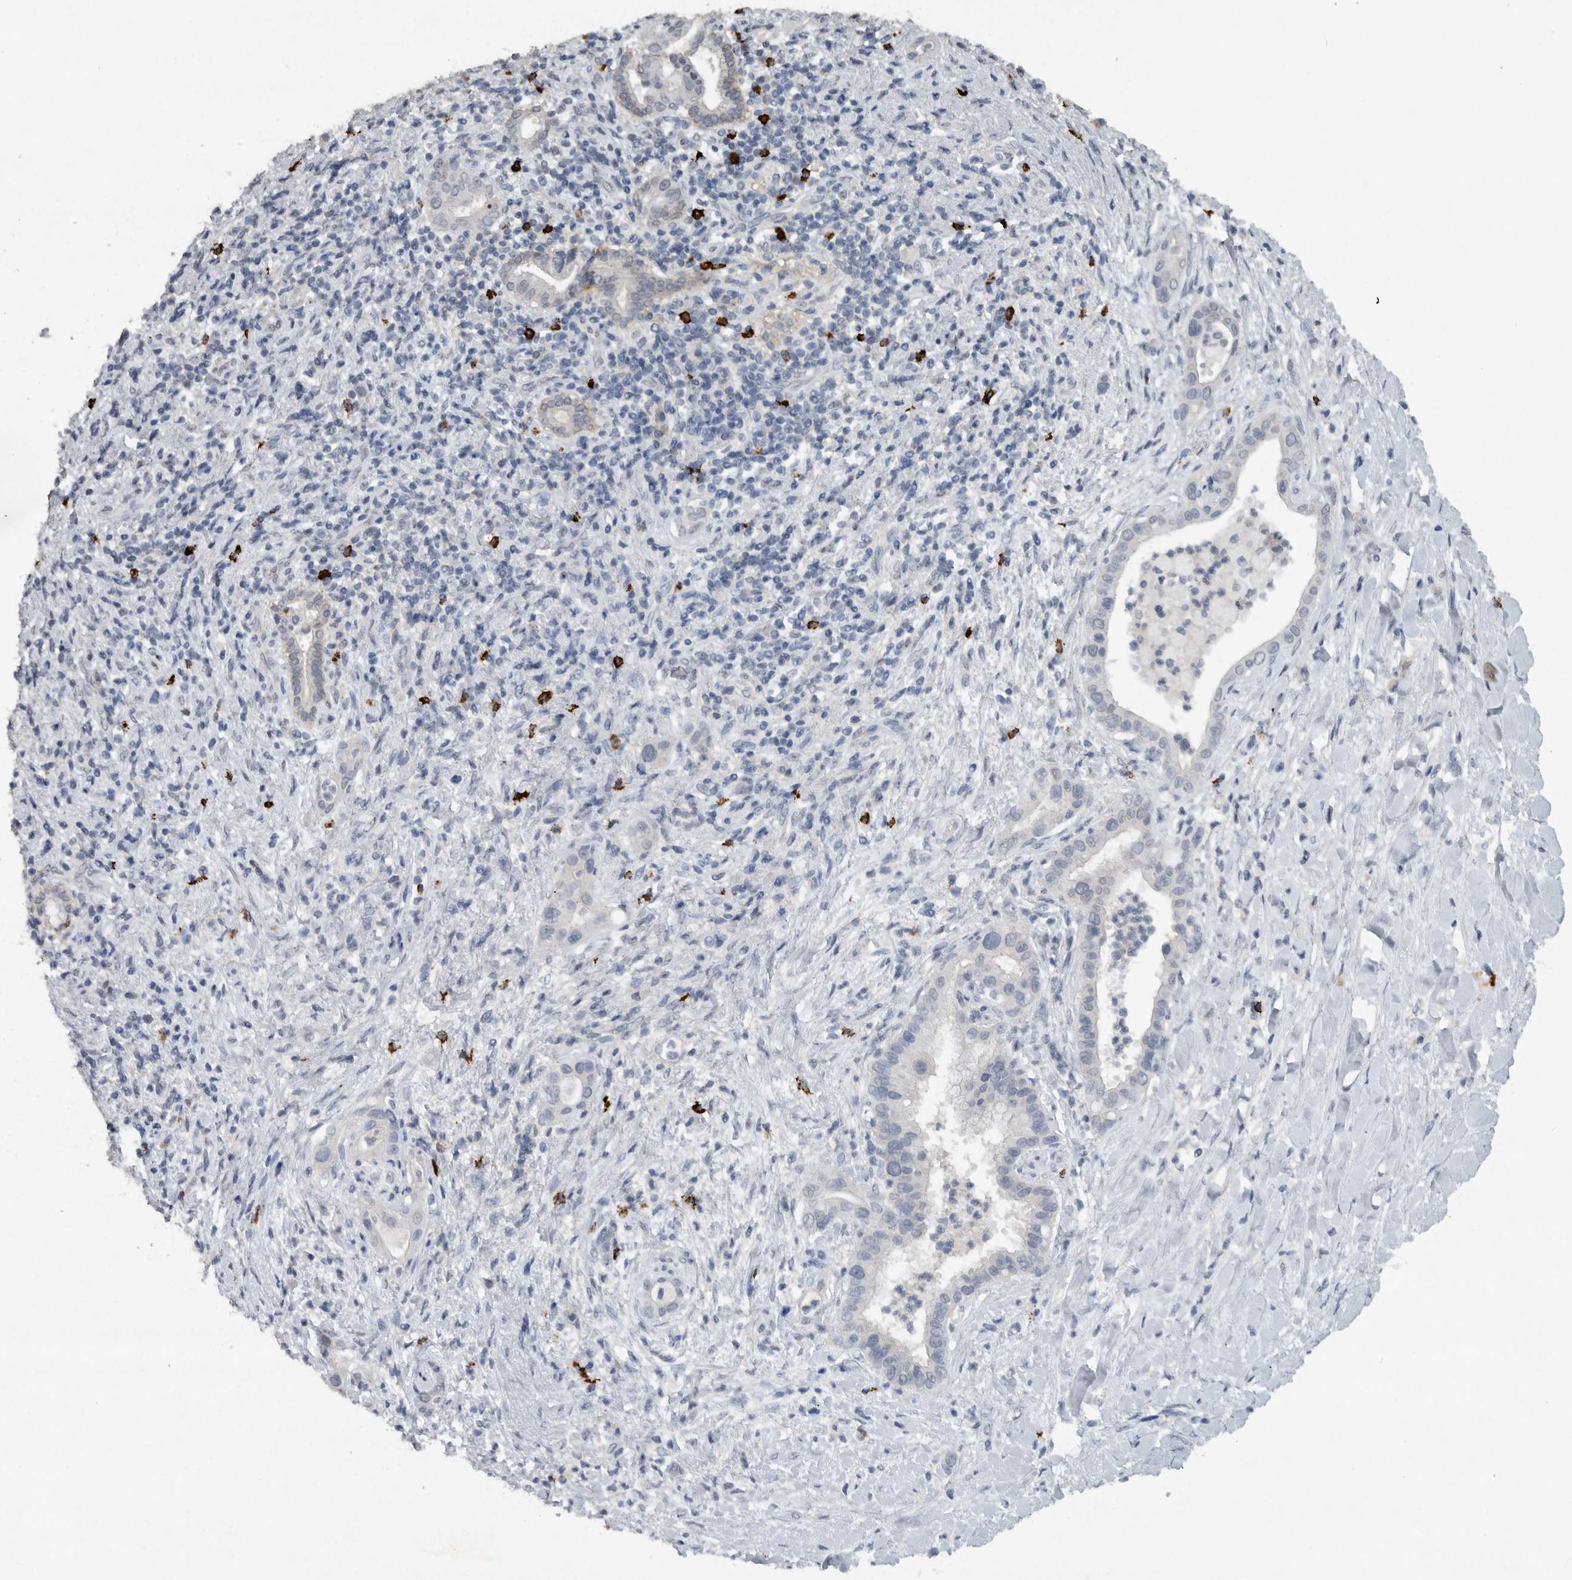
{"staining": {"intensity": "negative", "quantity": "none", "location": "none"}, "tissue": "liver cancer", "cell_type": "Tumor cells", "image_type": "cancer", "snomed": [{"axis": "morphology", "description": "Cholangiocarcinoma"}, {"axis": "topography", "description": "Liver"}], "caption": "Histopathology image shows no protein positivity in tumor cells of liver cancer tissue.", "gene": "IL20", "patient": {"sex": "female", "age": 54}}